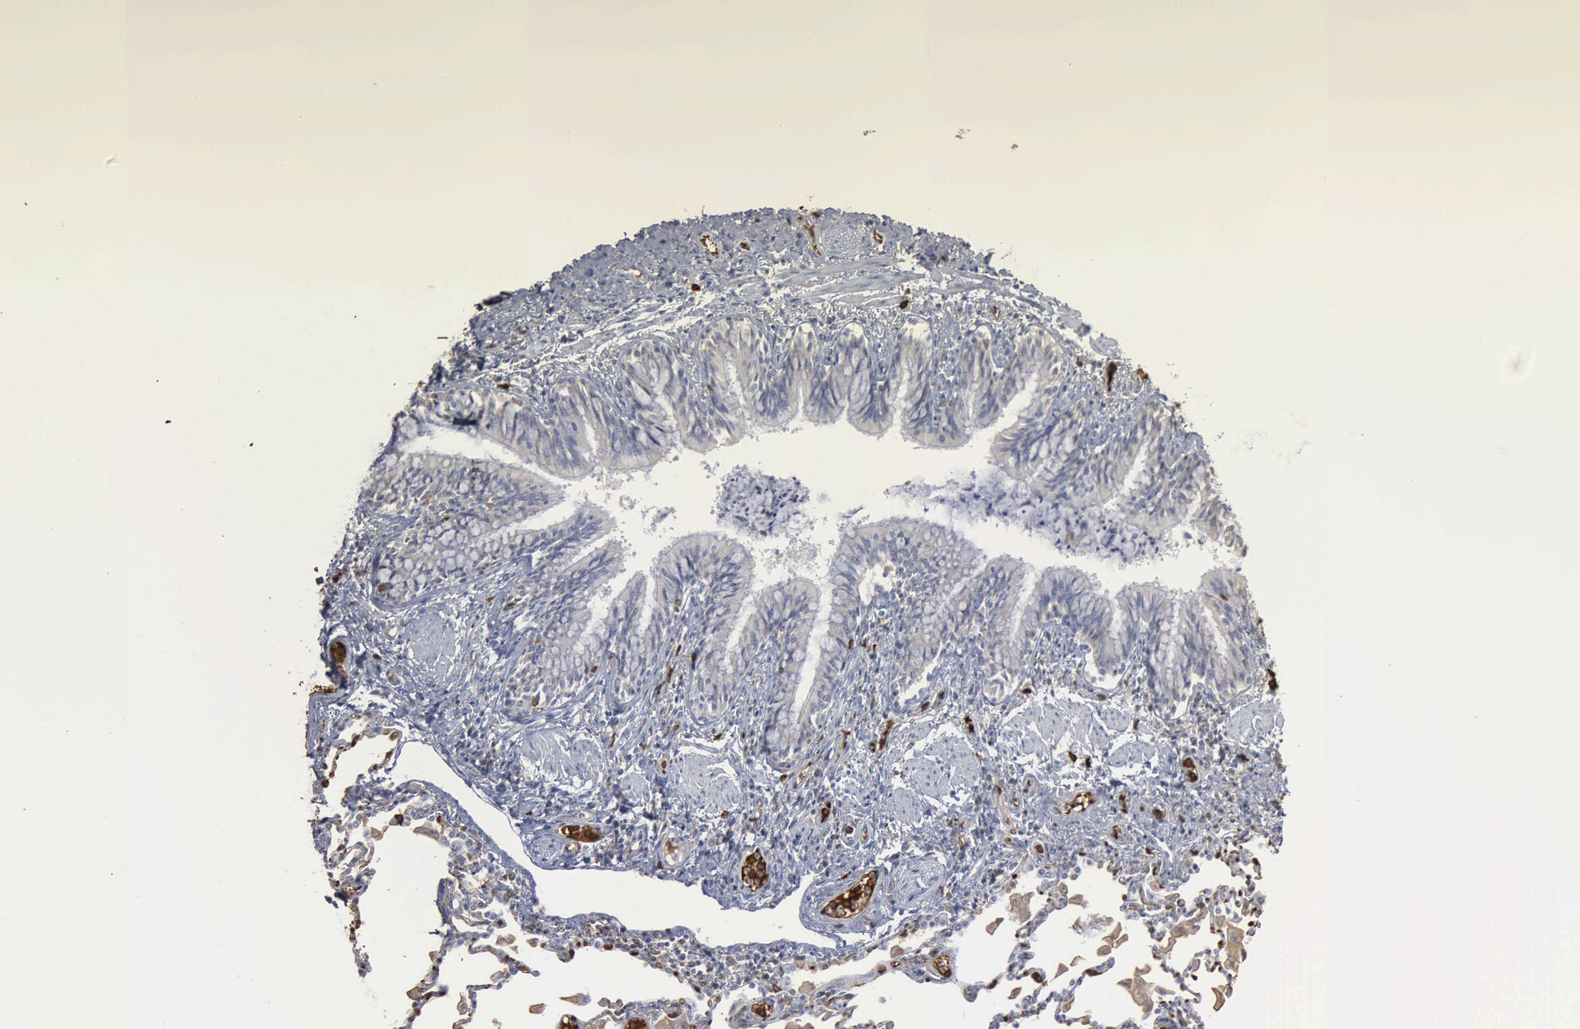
{"staining": {"intensity": "negative", "quantity": "none", "location": "none"}, "tissue": "adipose tissue", "cell_type": "Adipocytes", "image_type": "normal", "snomed": [{"axis": "morphology", "description": "Normal tissue, NOS"}, {"axis": "morphology", "description": "Adenocarcinoma, NOS"}, {"axis": "topography", "description": "Cartilage tissue"}, {"axis": "topography", "description": "Lung"}], "caption": "High magnification brightfield microscopy of normal adipose tissue stained with DAB (3,3'-diaminobenzidine) (brown) and counterstained with hematoxylin (blue): adipocytes show no significant staining.", "gene": "TGFB1", "patient": {"sex": "female", "age": 67}}